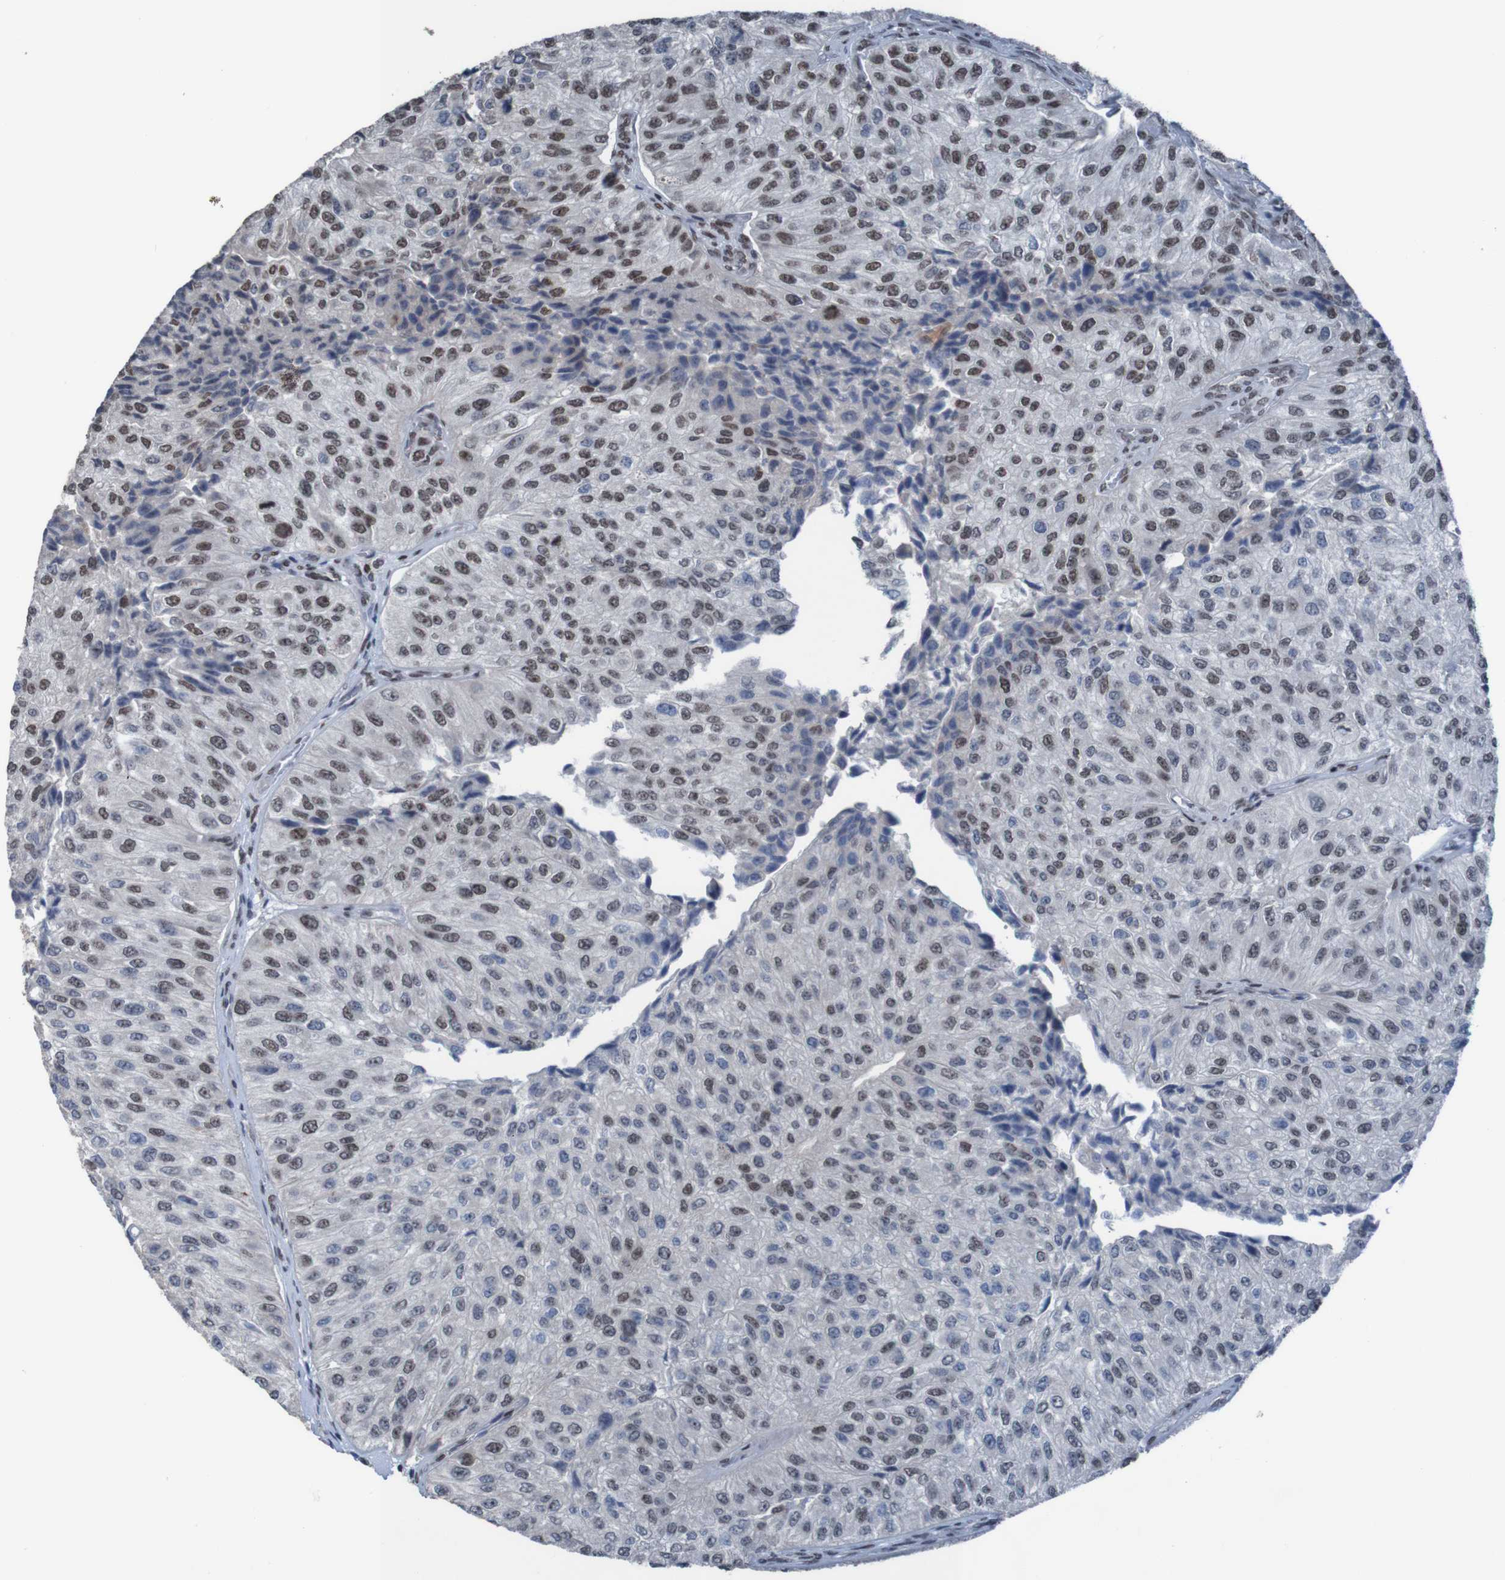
{"staining": {"intensity": "strong", "quantity": "25%-75%", "location": "nuclear"}, "tissue": "urothelial cancer", "cell_type": "Tumor cells", "image_type": "cancer", "snomed": [{"axis": "morphology", "description": "Urothelial carcinoma, High grade"}, {"axis": "topography", "description": "Kidney"}, {"axis": "topography", "description": "Urinary bladder"}], "caption": "Immunohistochemistry (IHC) image of neoplastic tissue: urothelial cancer stained using IHC shows high levels of strong protein expression localized specifically in the nuclear of tumor cells, appearing as a nuclear brown color.", "gene": "PHF2", "patient": {"sex": "male", "age": 77}}